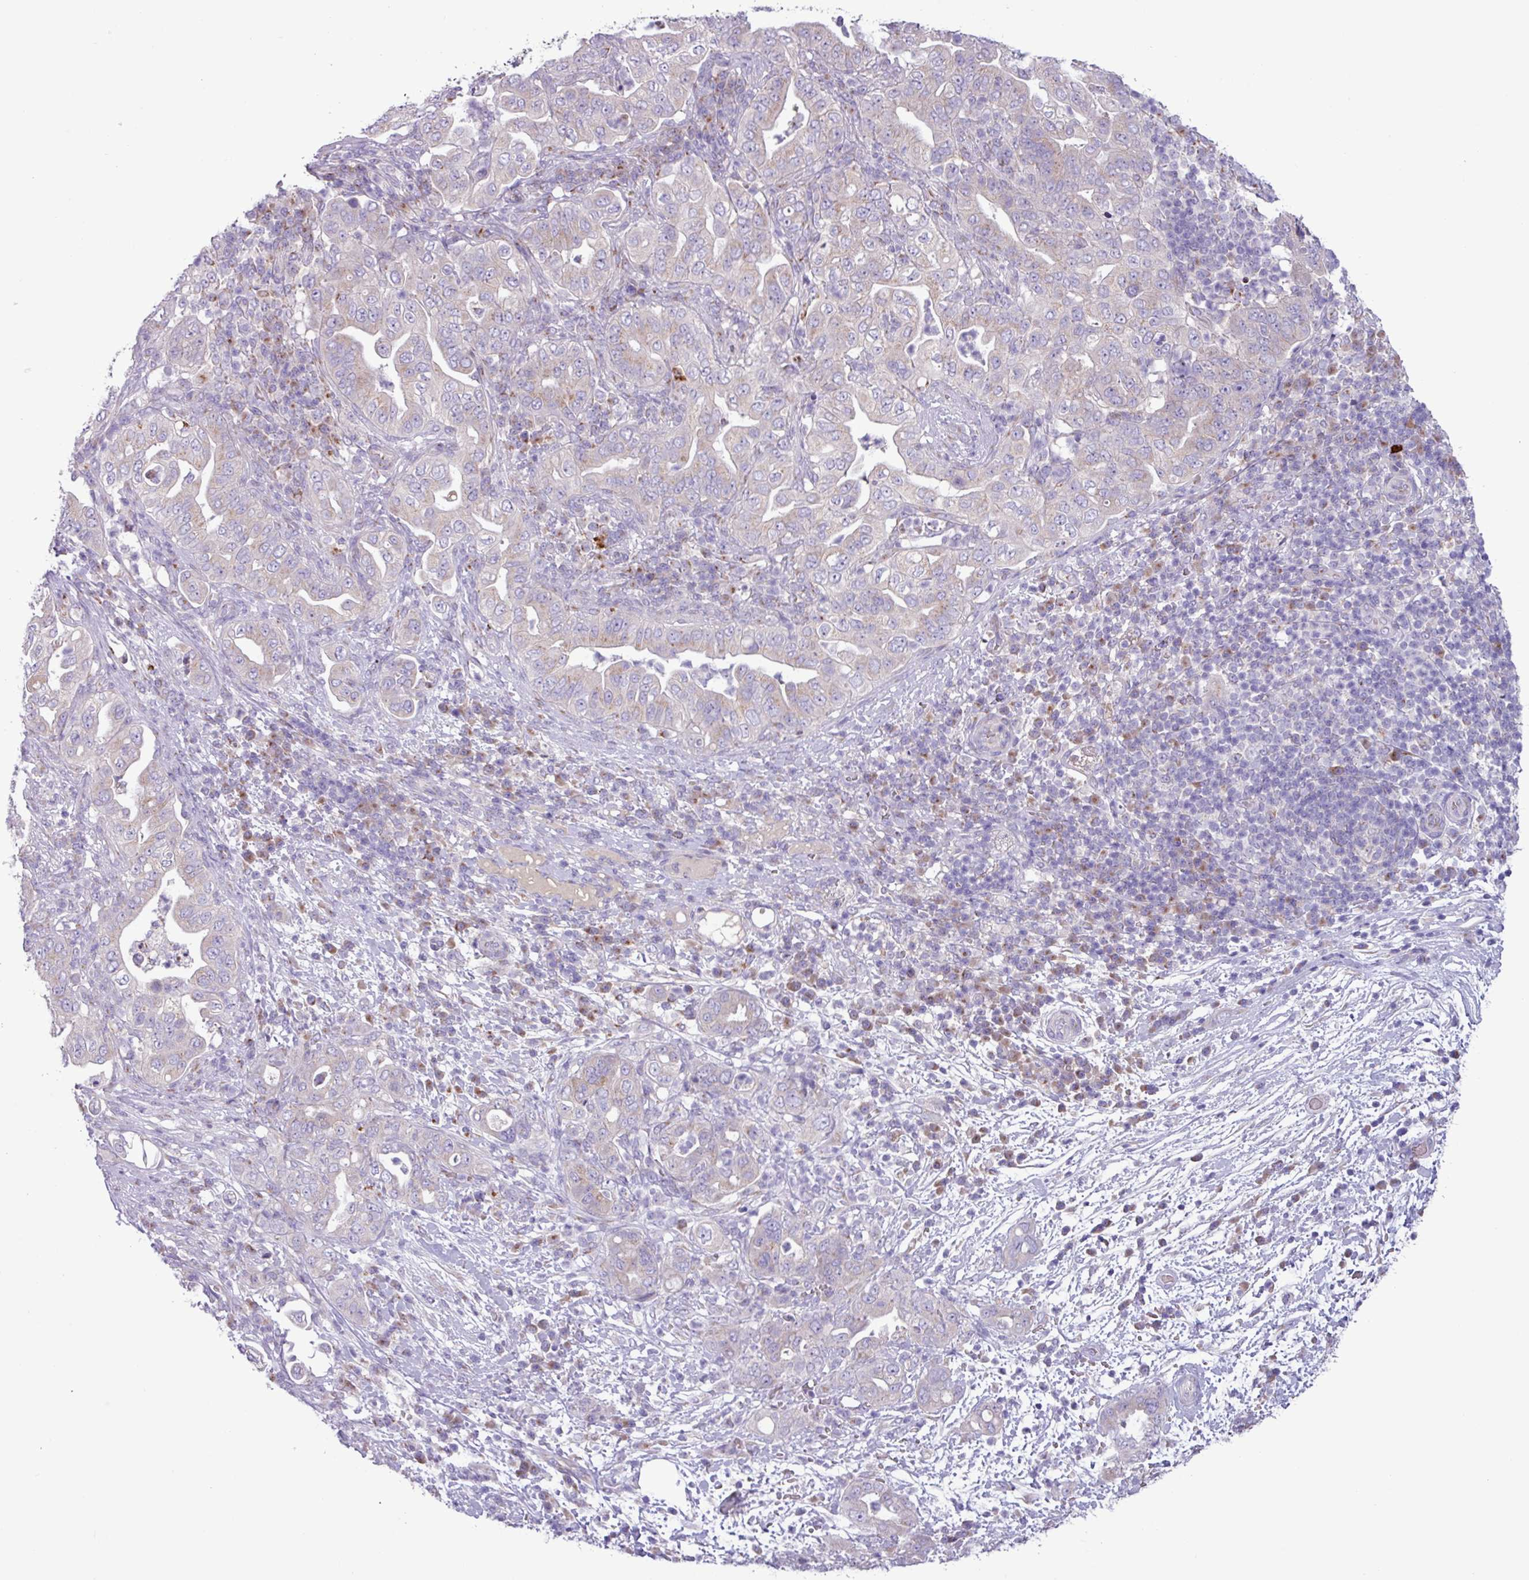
{"staining": {"intensity": "weak", "quantity": "<25%", "location": "cytoplasmic/membranous"}, "tissue": "pancreatic cancer", "cell_type": "Tumor cells", "image_type": "cancer", "snomed": [{"axis": "morphology", "description": "Normal tissue, NOS"}, {"axis": "morphology", "description": "Adenocarcinoma, NOS"}, {"axis": "topography", "description": "Lymph node"}, {"axis": "topography", "description": "Pancreas"}], "caption": "An immunohistochemistry (IHC) image of pancreatic adenocarcinoma is shown. There is no staining in tumor cells of pancreatic adenocarcinoma.", "gene": "STIMATE", "patient": {"sex": "female", "age": 67}}